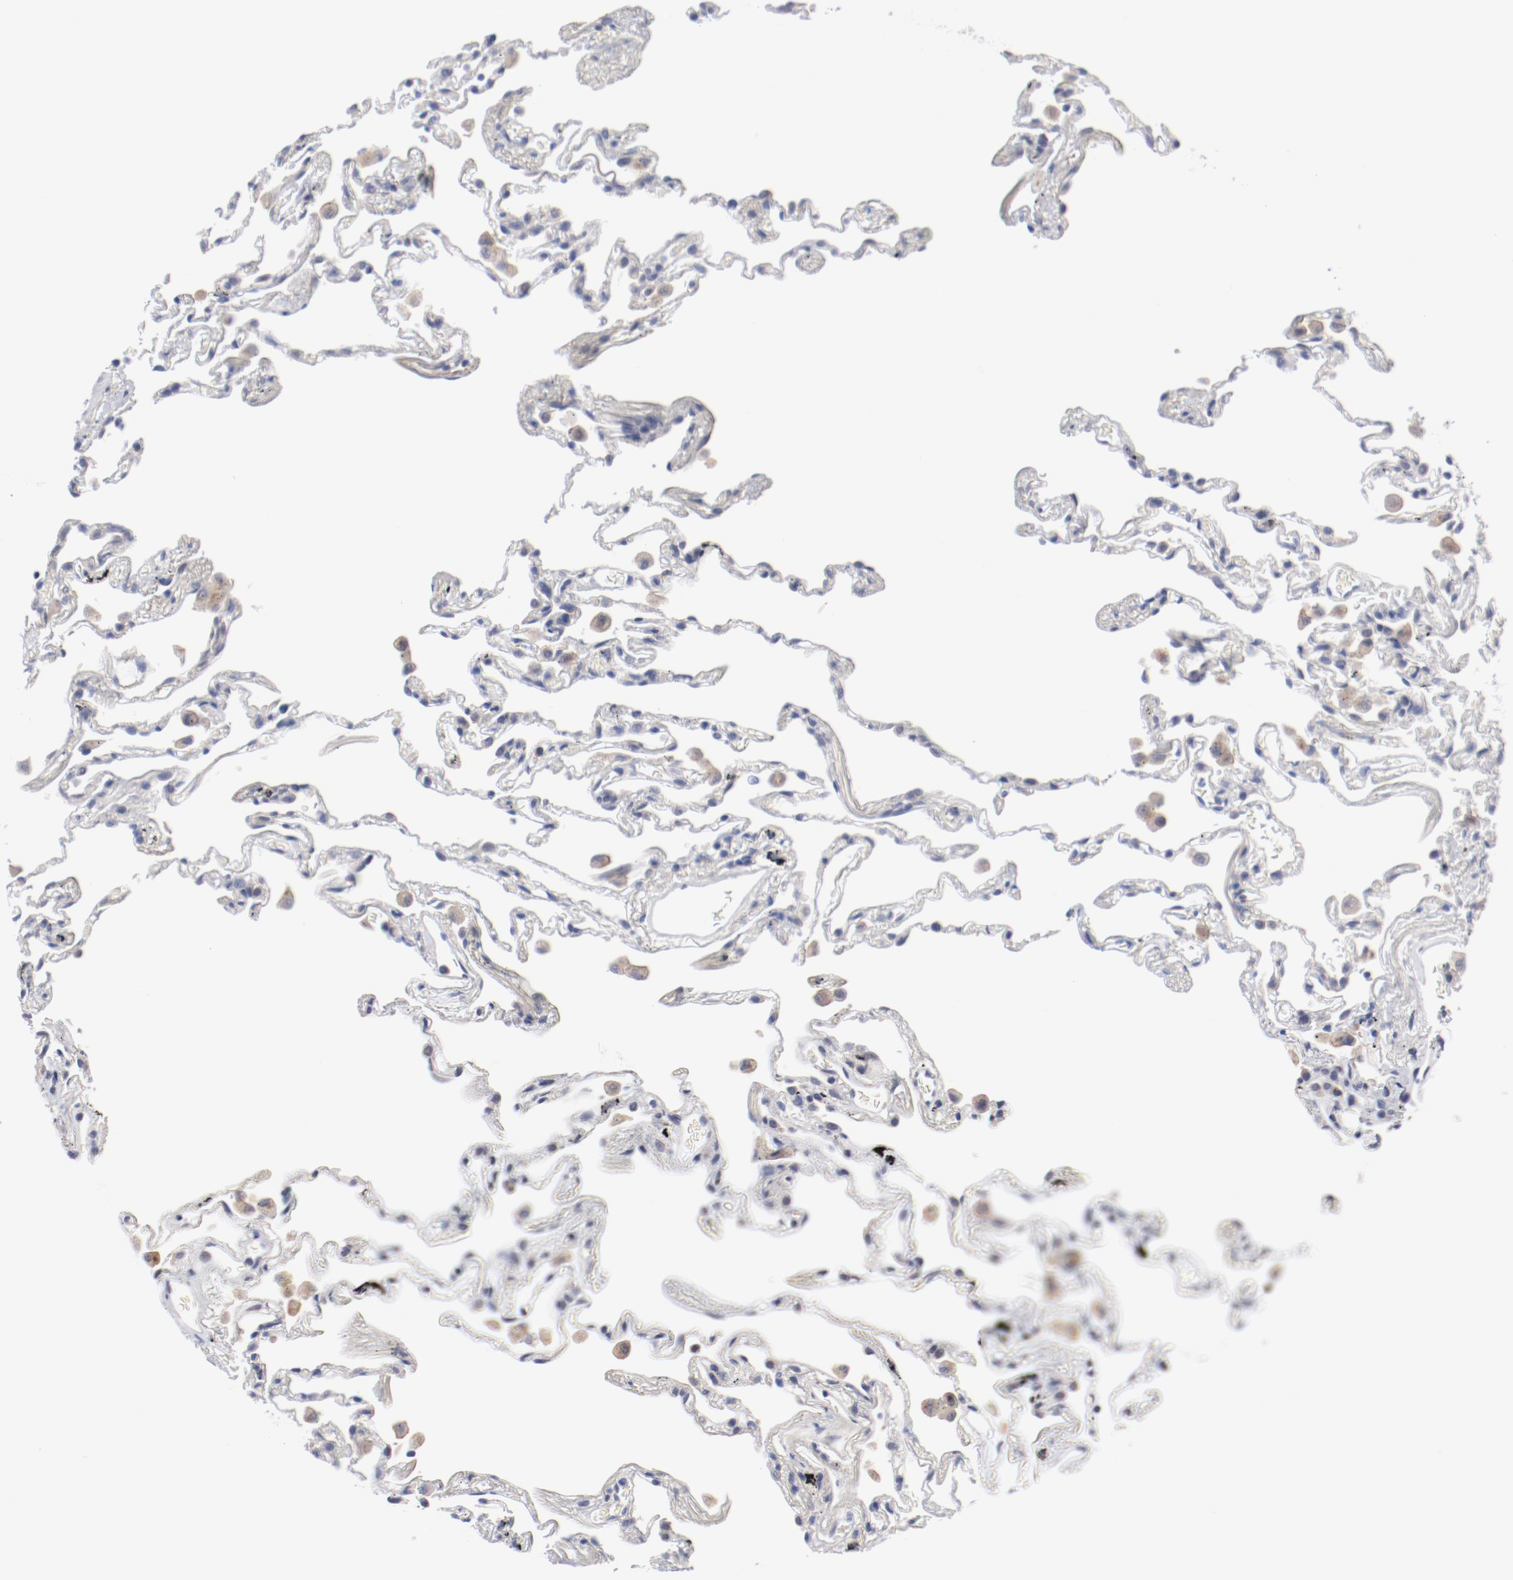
{"staining": {"intensity": "negative", "quantity": "none", "location": "none"}, "tissue": "lung", "cell_type": "Alveolar cells", "image_type": "normal", "snomed": [{"axis": "morphology", "description": "Normal tissue, NOS"}, {"axis": "morphology", "description": "Inflammation, NOS"}, {"axis": "topography", "description": "Lung"}], "caption": "Immunohistochemistry (IHC) photomicrograph of normal lung: lung stained with DAB (3,3'-diaminobenzidine) shows no significant protein positivity in alveolar cells.", "gene": "GPR143", "patient": {"sex": "male", "age": 69}}